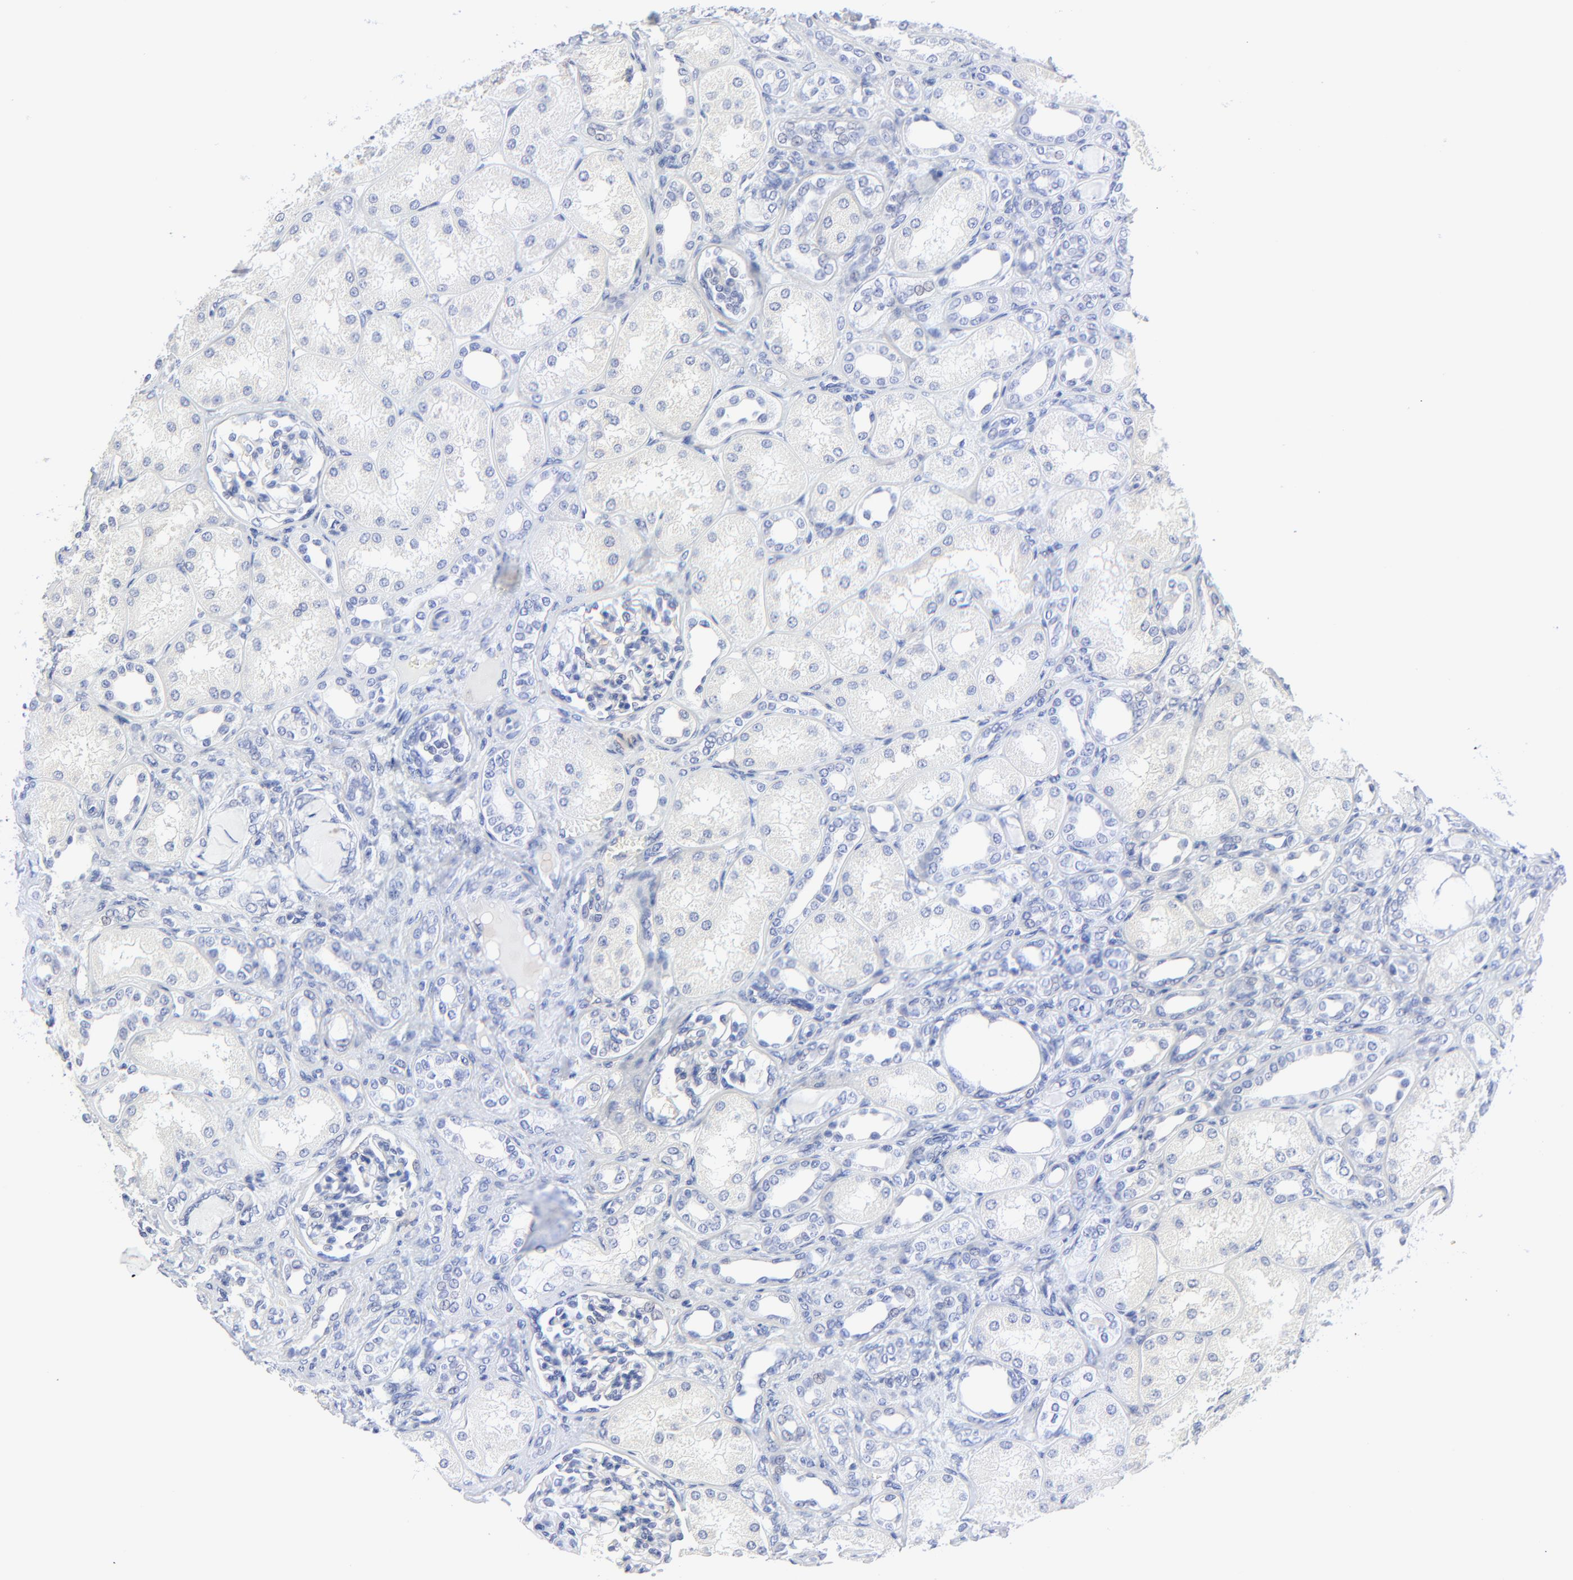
{"staining": {"intensity": "negative", "quantity": "none", "location": "none"}, "tissue": "kidney", "cell_type": "Cells in glomeruli", "image_type": "normal", "snomed": [{"axis": "morphology", "description": "Normal tissue, NOS"}, {"axis": "topography", "description": "Kidney"}], "caption": "The image displays no significant expression in cells in glomeruli of kidney.", "gene": "PSD3", "patient": {"sex": "male", "age": 7}}